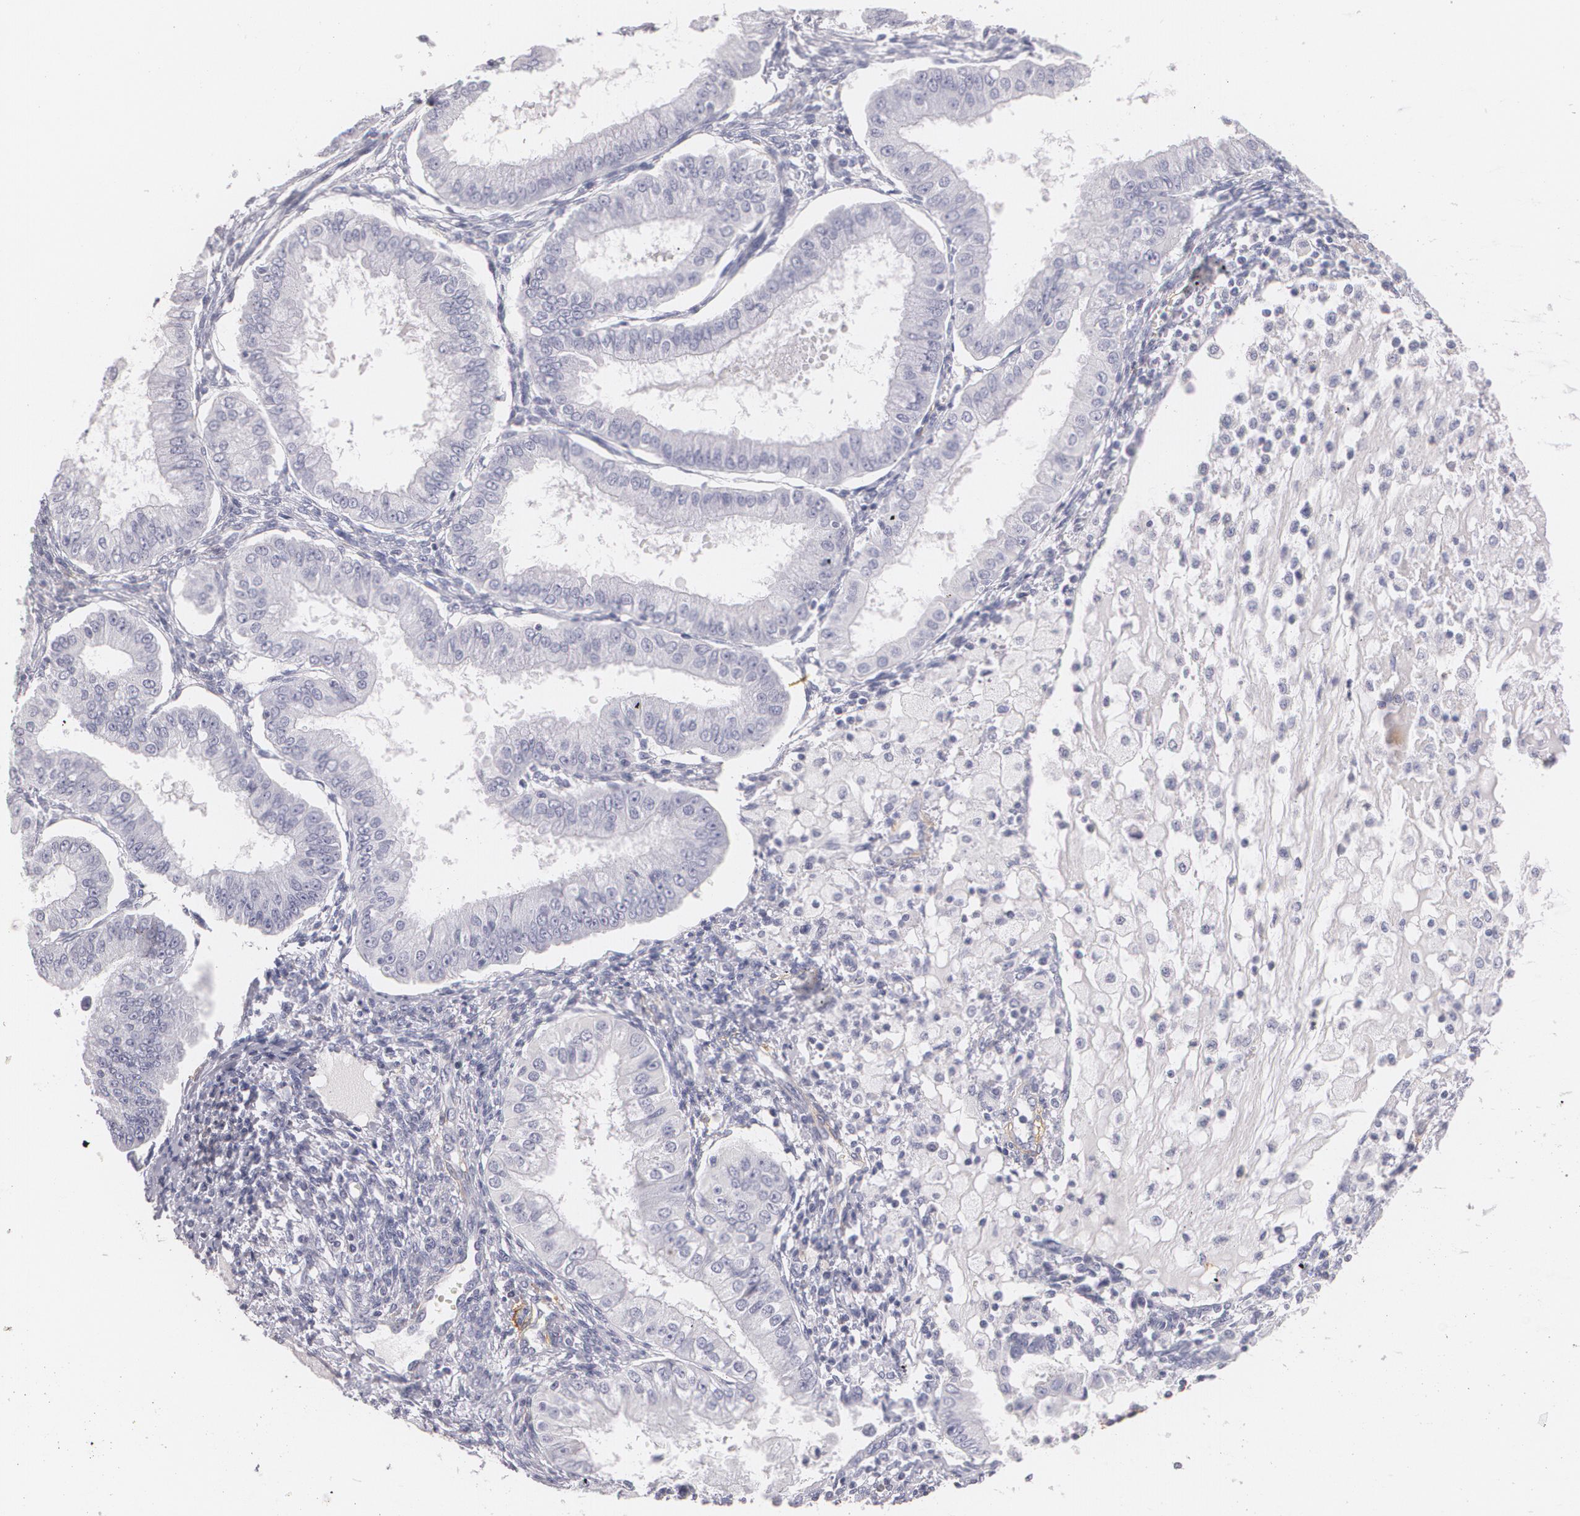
{"staining": {"intensity": "negative", "quantity": "none", "location": "none"}, "tissue": "endometrial cancer", "cell_type": "Tumor cells", "image_type": "cancer", "snomed": [{"axis": "morphology", "description": "Adenocarcinoma, NOS"}, {"axis": "topography", "description": "Endometrium"}], "caption": "Tumor cells show no significant staining in endometrial cancer (adenocarcinoma).", "gene": "NGFR", "patient": {"sex": "female", "age": 76}}